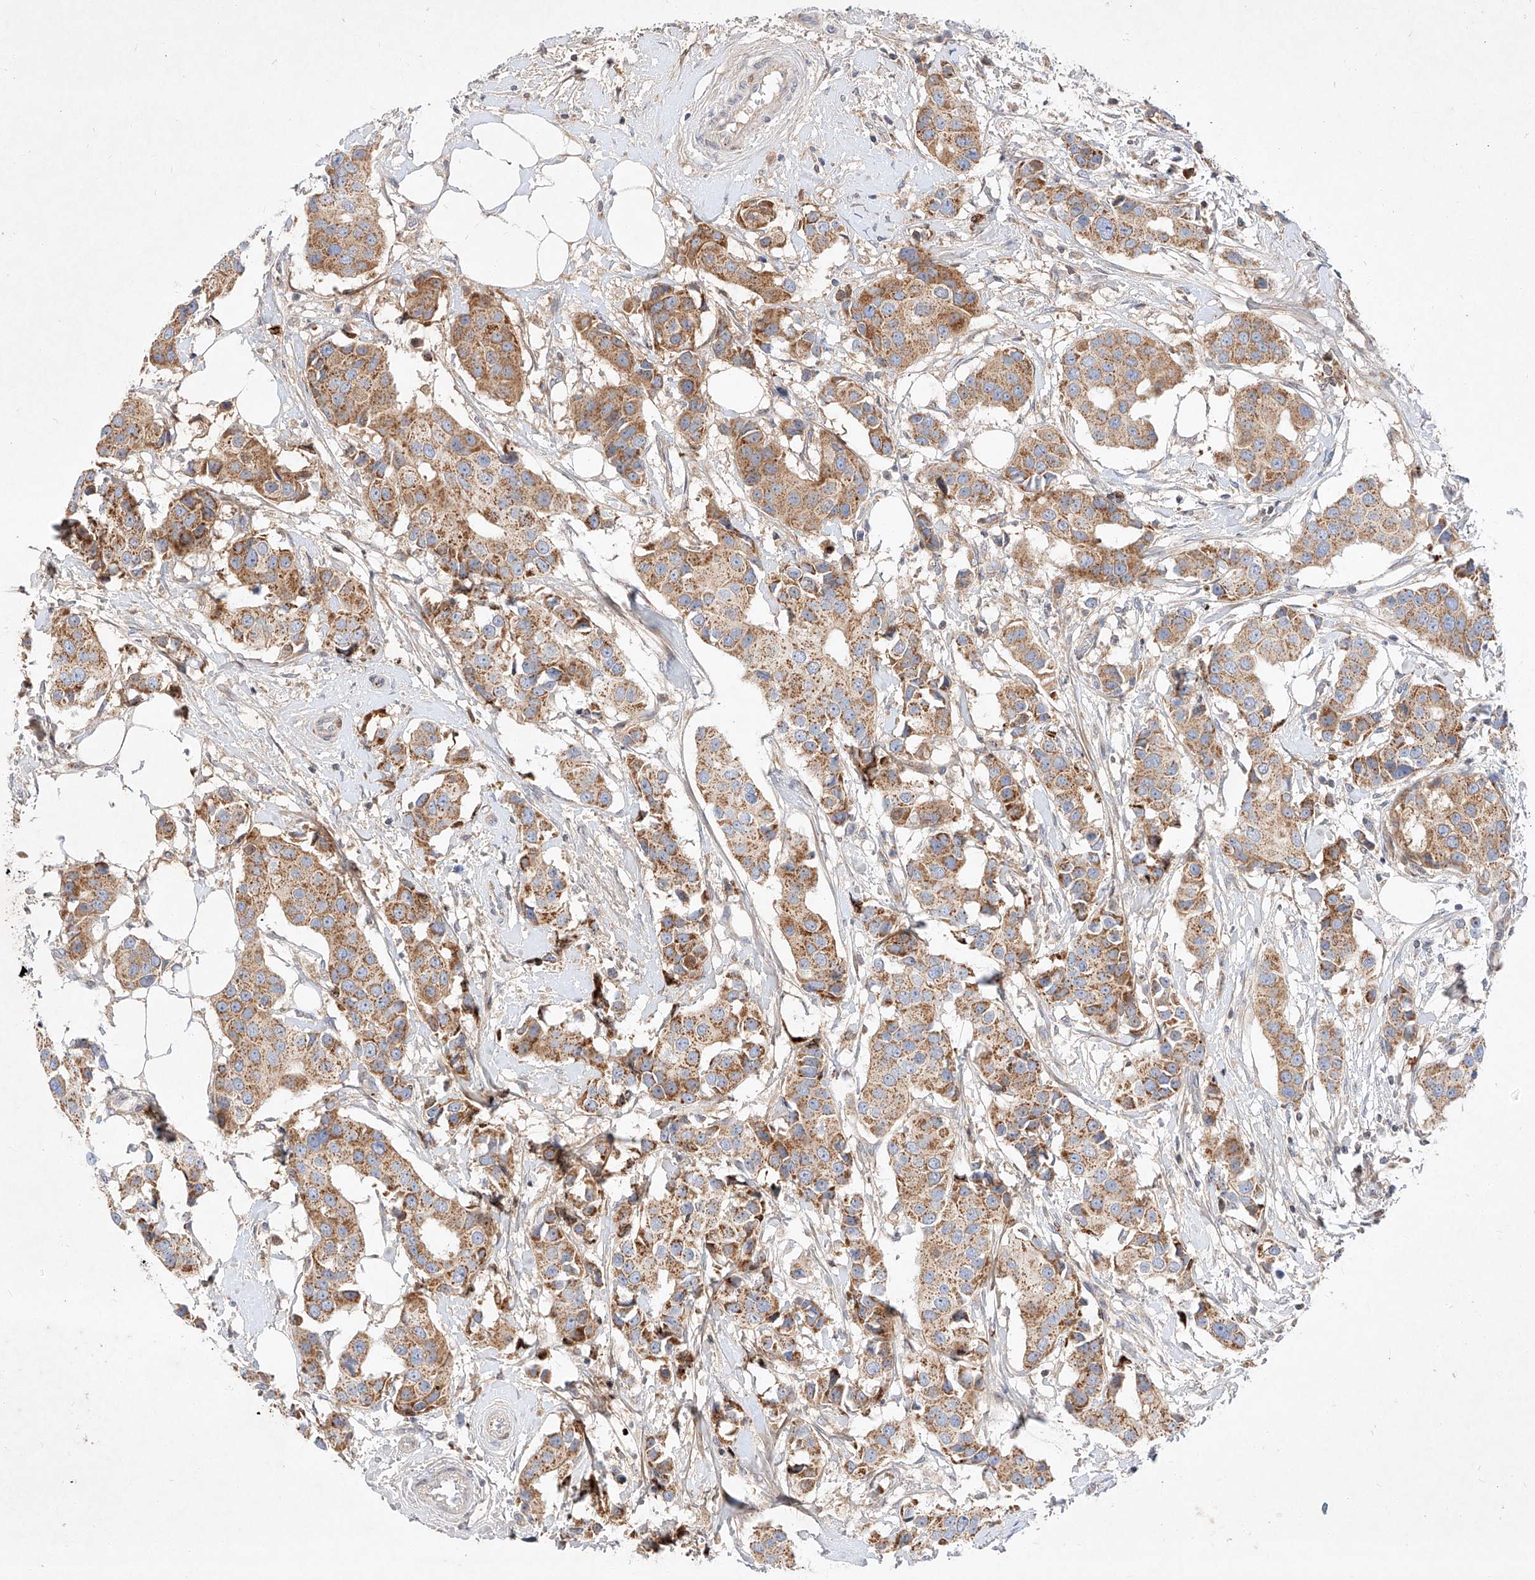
{"staining": {"intensity": "moderate", "quantity": ">75%", "location": "cytoplasmic/membranous"}, "tissue": "breast cancer", "cell_type": "Tumor cells", "image_type": "cancer", "snomed": [{"axis": "morphology", "description": "Normal tissue, NOS"}, {"axis": "morphology", "description": "Duct carcinoma"}, {"axis": "topography", "description": "Breast"}], "caption": "Breast invasive ductal carcinoma tissue shows moderate cytoplasmic/membranous staining in approximately >75% of tumor cells, visualized by immunohistochemistry. The staining is performed using DAB brown chromogen to label protein expression. The nuclei are counter-stained blue using hematoxylin.", "gene": "OSGEPL1", "patient": {"sex": "female", "age": 39}}